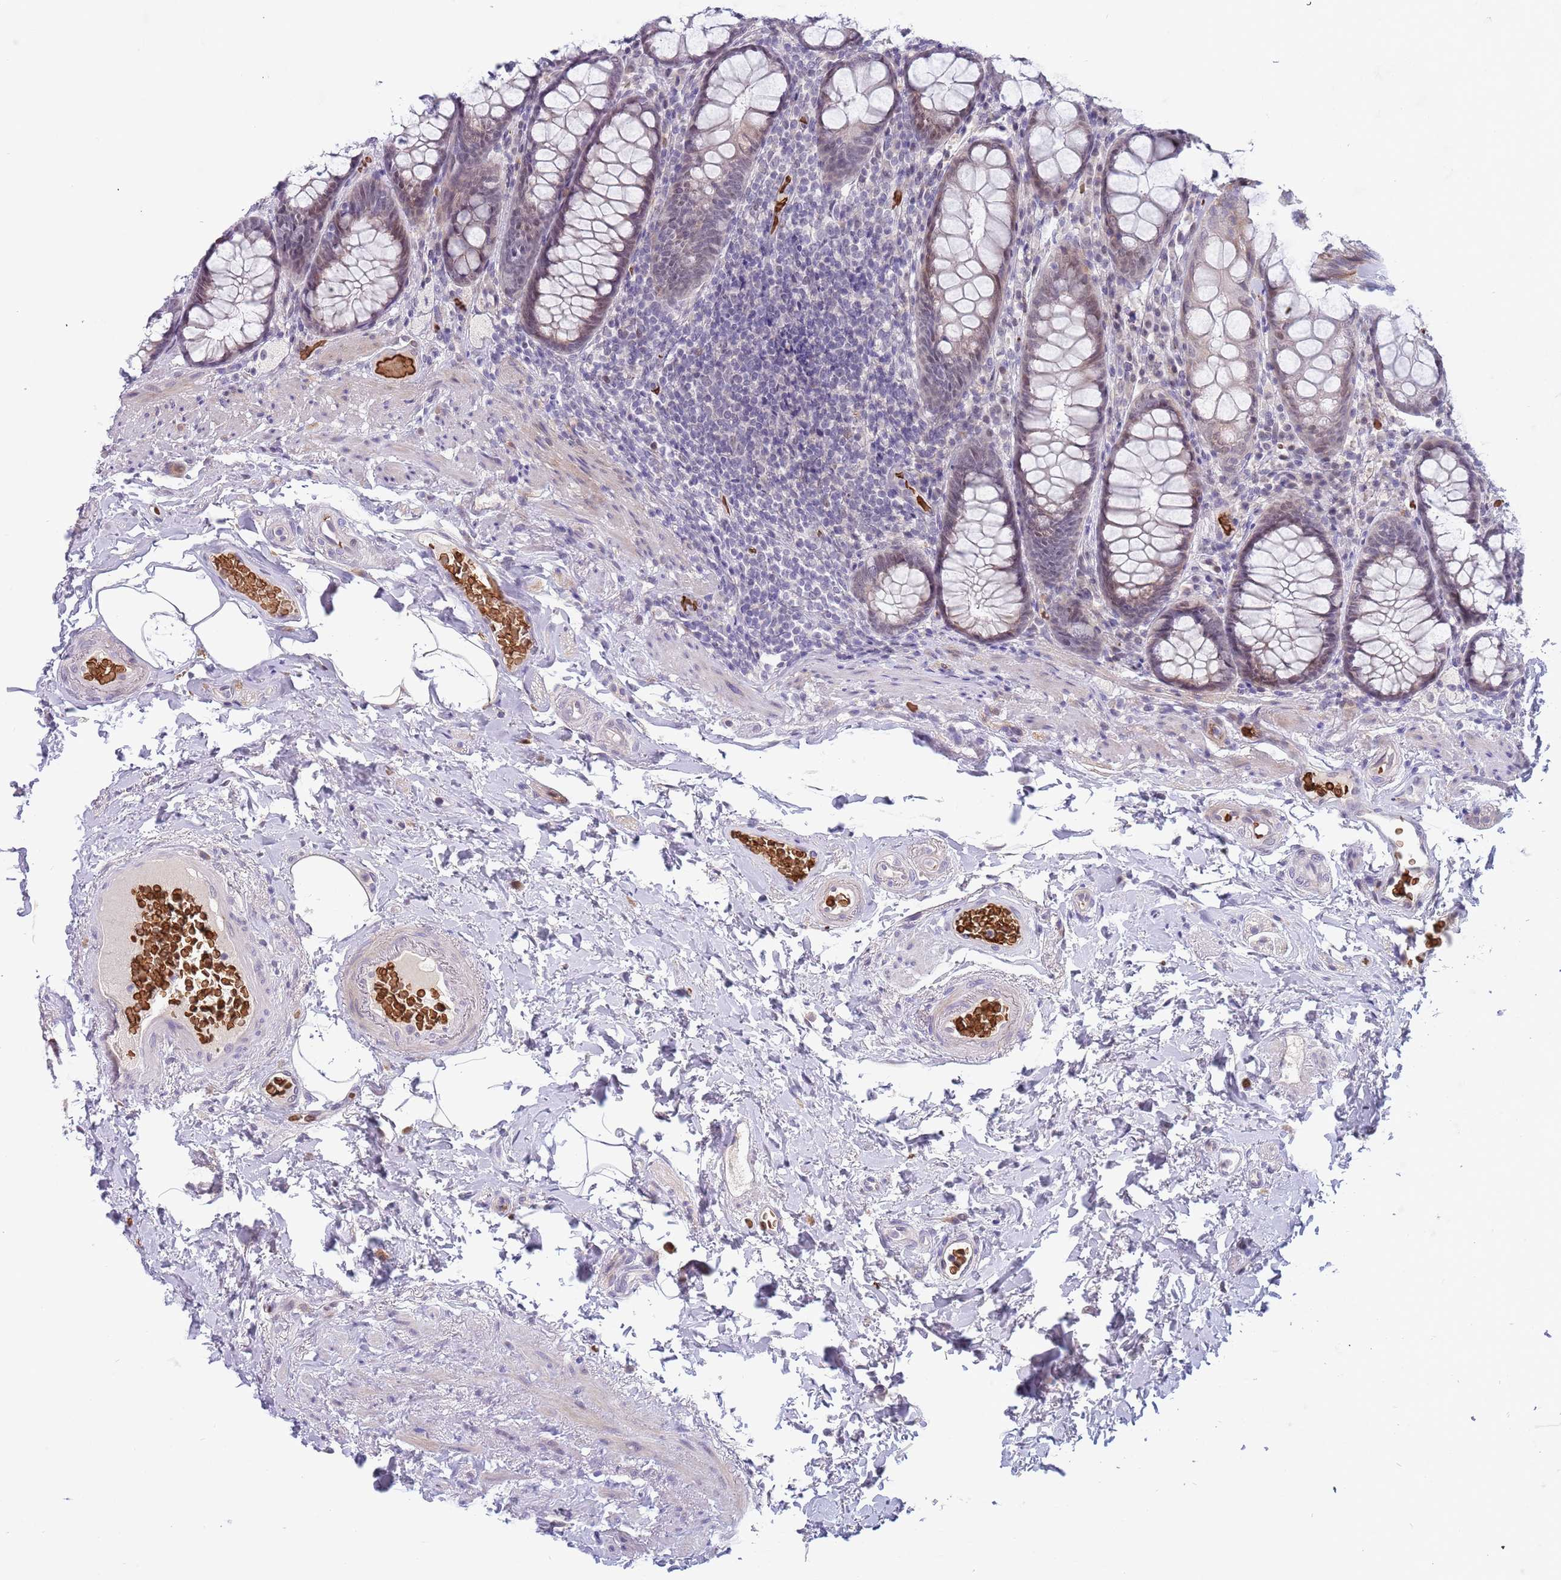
{"staining": {"intensity": "weak", "quantity": "25%-75%", "location": "cytoplasmic/membranous,nuclear"}, "tissue": "rectum", "cell_type": "Glandular cells", "image_type": "normal", "snomed": [{"axis": "morphology", "description": "Normal tissue, NOS"}, {"axis": "topography", "description": "Rectum"}], "caption": "Brown immunohistochemical staining in benign rectum exhibits weak cytoplasmic/membranous,nuclear positivity in about 25%-75% of glandular cells.", "gene": "LYPD6B", "patient": {"sex": "male", "age": 83}}